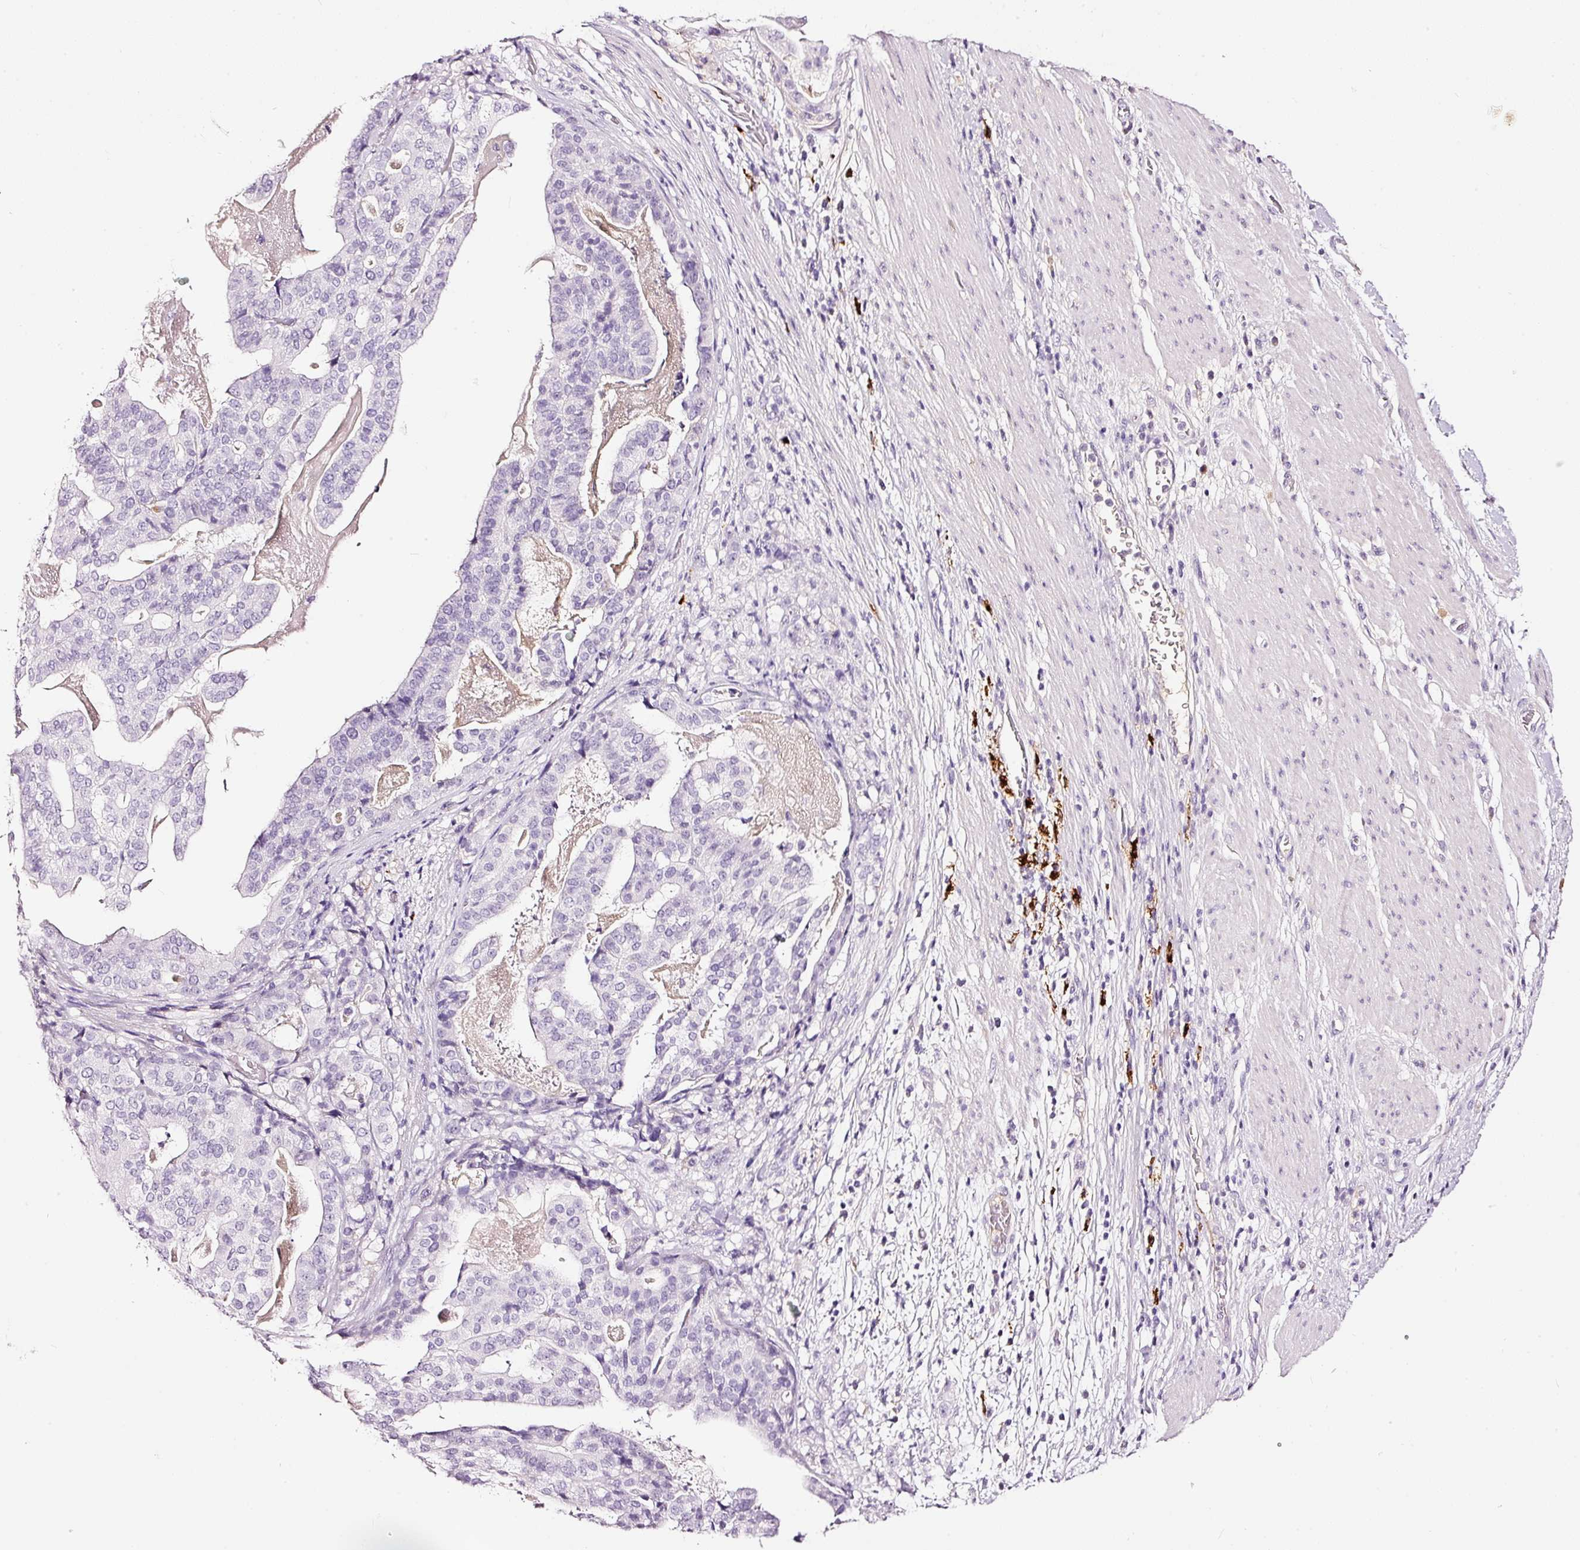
{"staining": {"intensity": "negative", "quantity": "none", "location": "none"}, "tissue": "stomach cancer", "cell_type": "Tumor cells", "image_type": "cancer", "snomed": [{"axis": "morphology", "description": "Adenocarcinoma, NOS"}, {"axis": "topography", "description": "Stomach"}], "caption": "DAB (3,3'-diaminobenzidine) immunohistochemical staining of adenocarcinoma (stomach) displays no significant staining in tumor cells.", "gene": "LAMP3", "patient": {"sex": "male", "age": 48}}